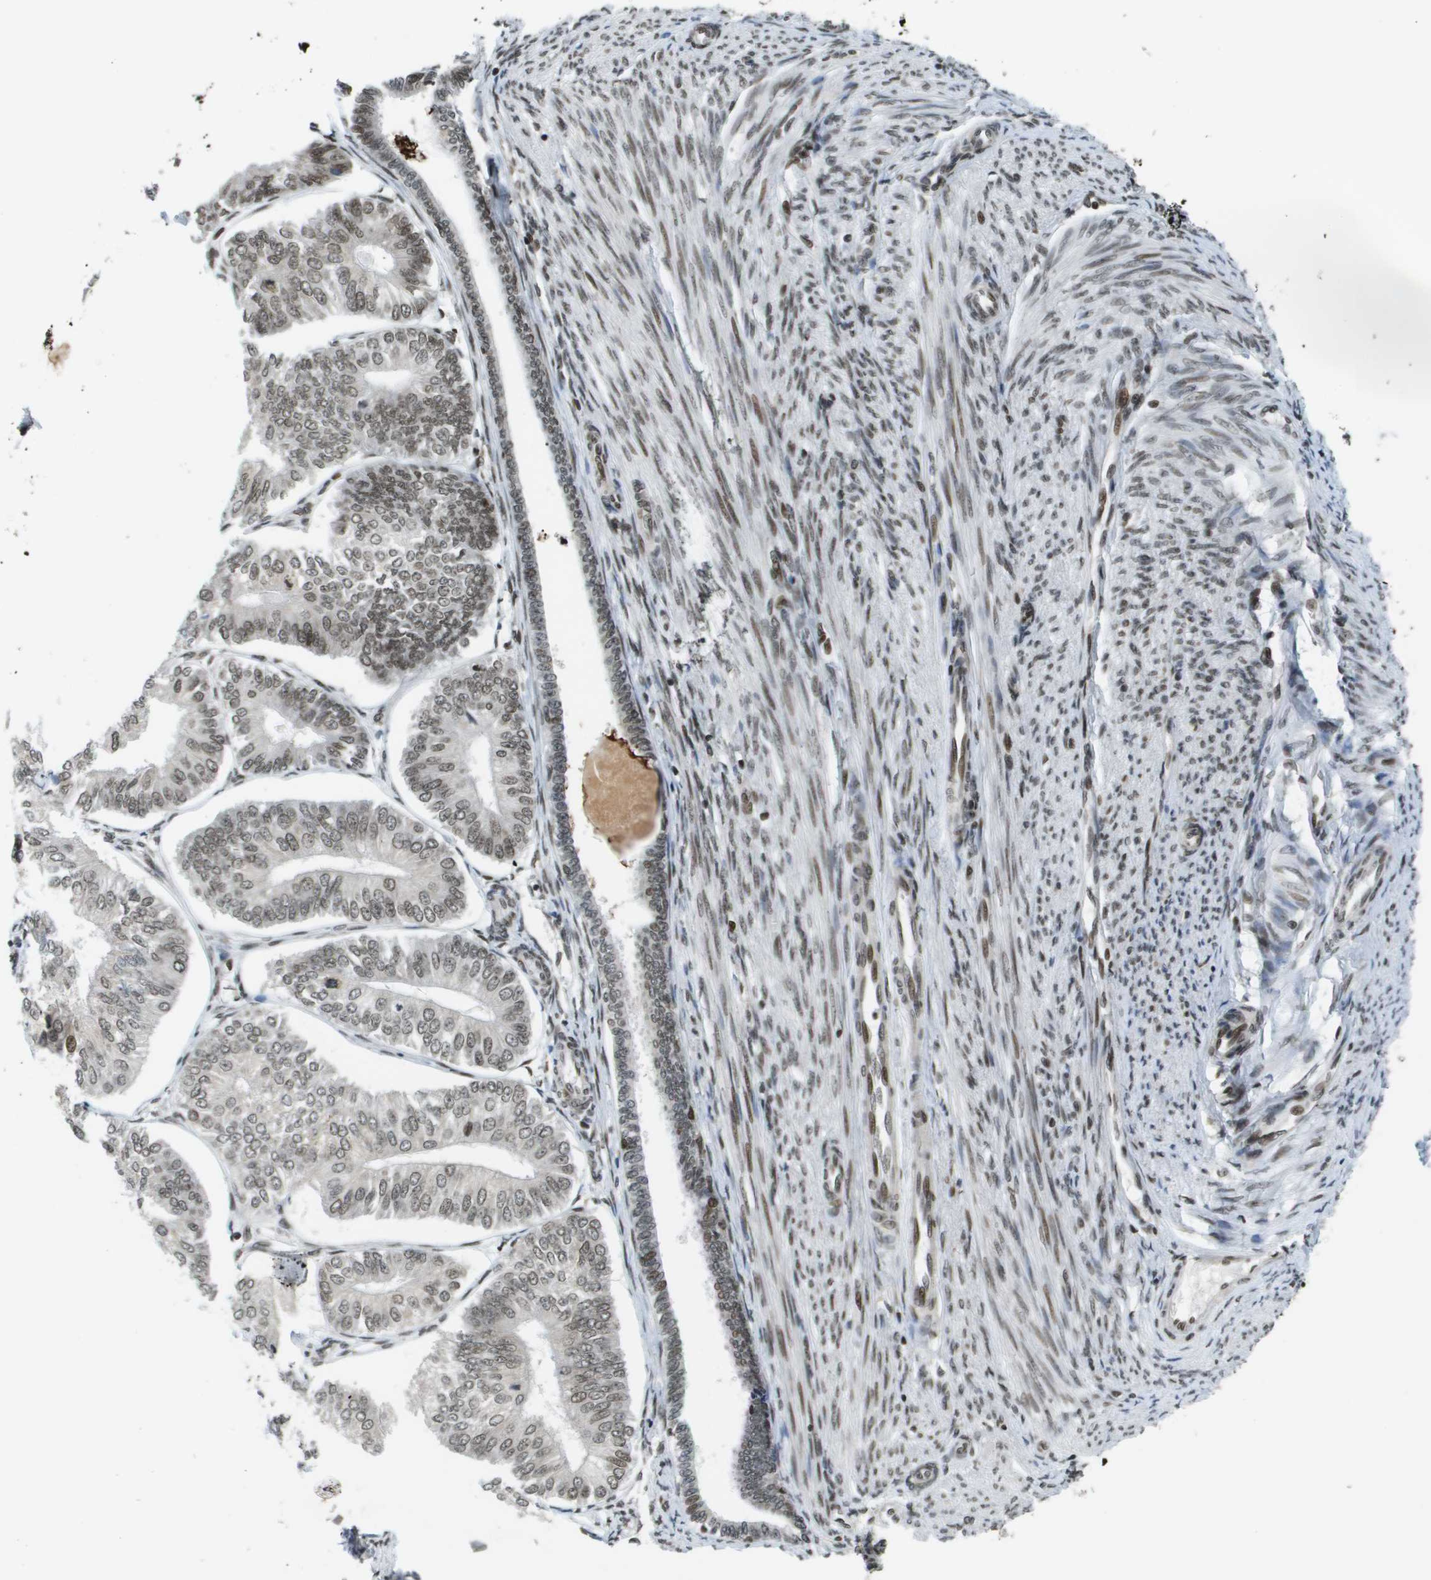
{"staining": {"intensity": "weak", "quantity": ">75%", "location": "nuclear"}, "tissue": "endometrial cancer", "cell_type": "Tumor cells", "image_type": "cancer", "snomed": [{"axis": "morphology", "description": "Adenocarcinoma, NOS"}, {"axis": "topography", "description": "Endometrium"}], "caption": "IHC photomicrograph of human endometrial cancer stained for a protein (brown), which demonstrates low levels of weak nuclear positivity in approximately >75% of tumor cells.", "gene": "RECQL4", "patient": {"sex": "female", "age": 58}}